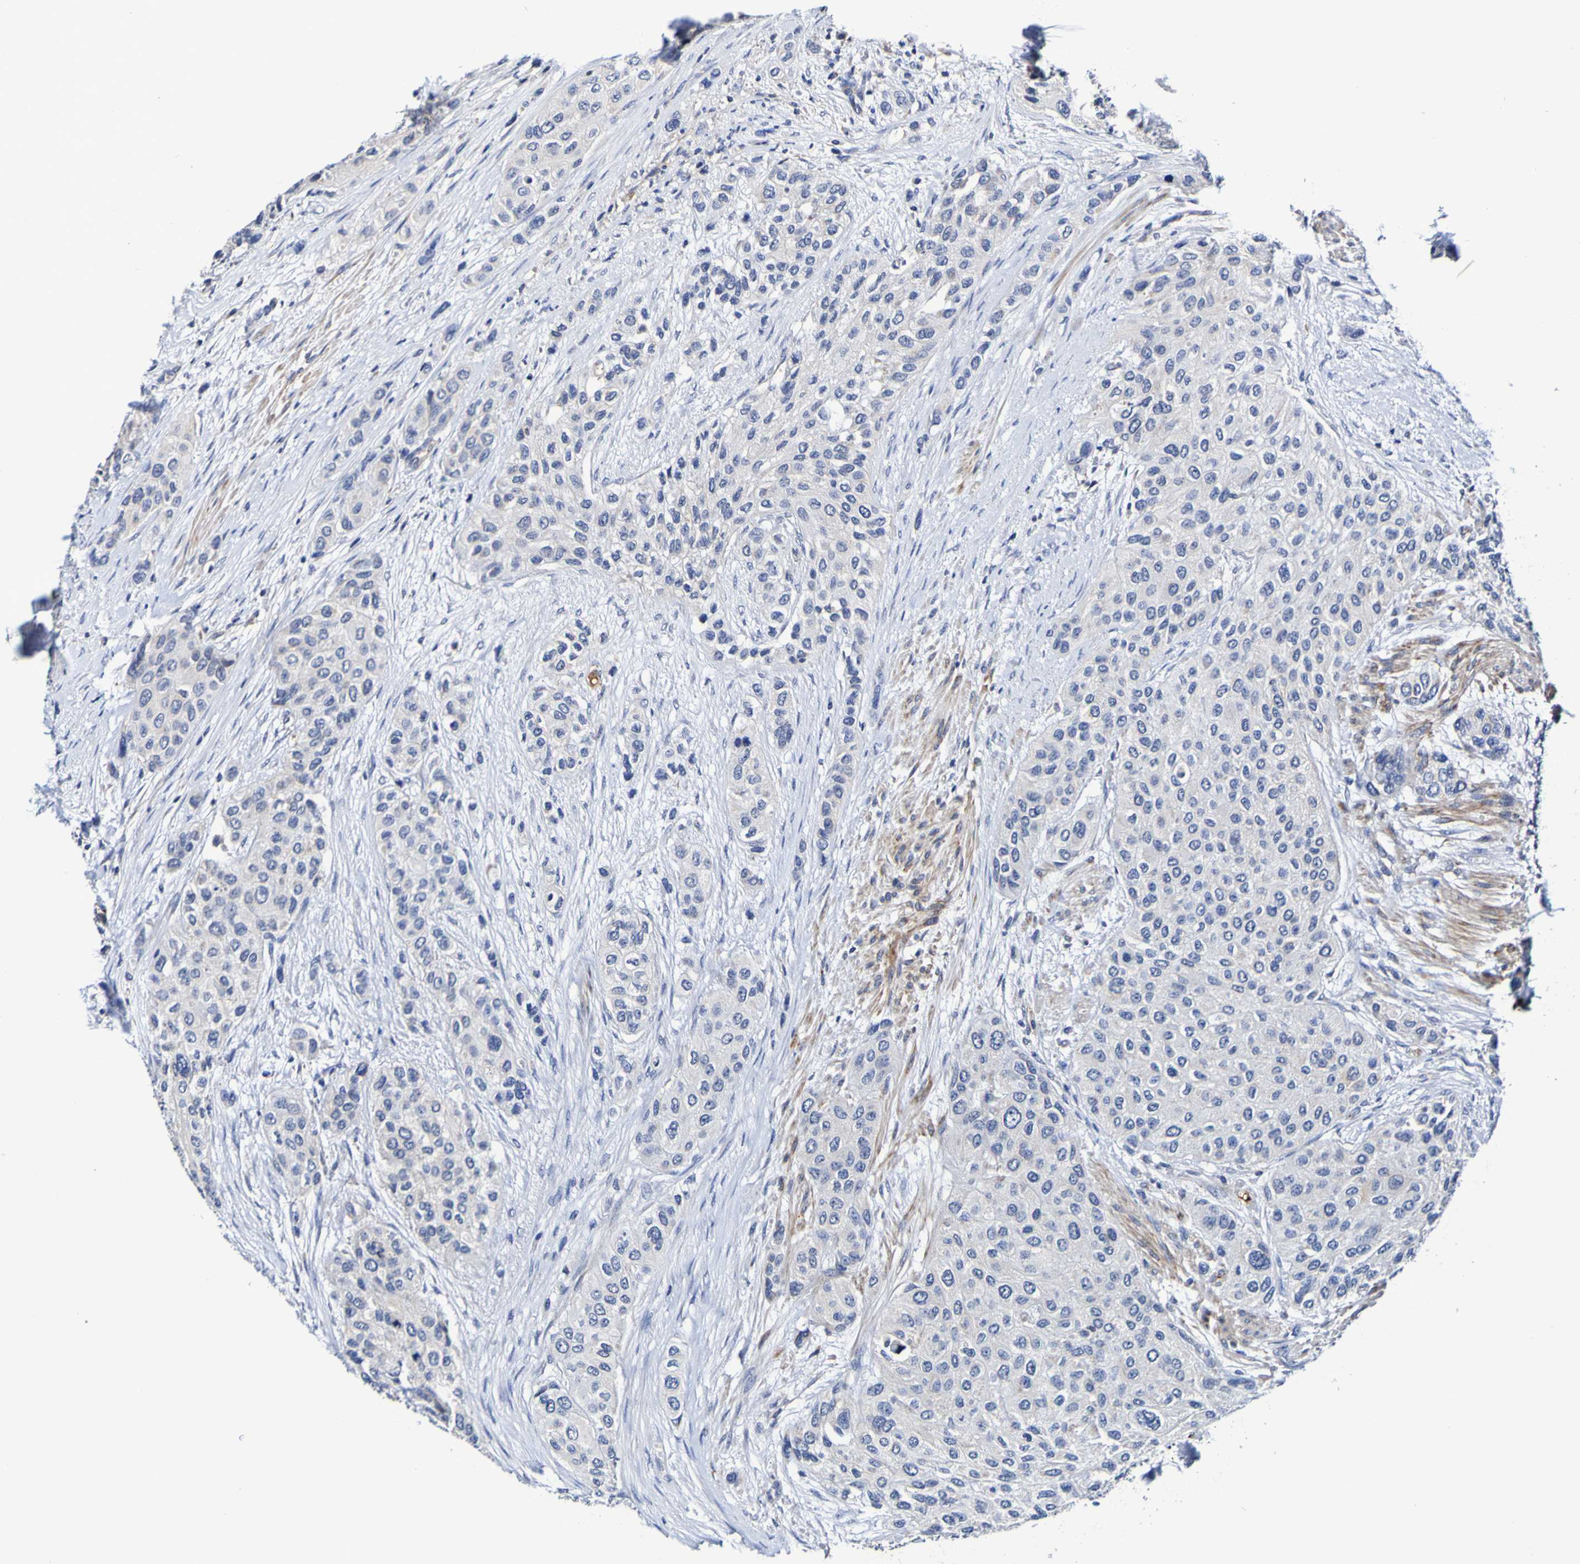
{"staining": {"intensity": "negative", "quantity": "none", "location": "none"}, "tissue": "urothelial cancer", "cell_type": "Tumor cells", "image_type": "cancer", "snomed": [{"axis": "morphology", "description": "Urothelial carcinoma, High grade"}, {"axis": "topography", "description": "Urinary bladder"}], "caption": "Micrograph shows no significant protein staining in tumor cells of urothelial carcinoma (high-grade).", "gene": "WNT4", "patient": {"sex": "female", "age": 56}}